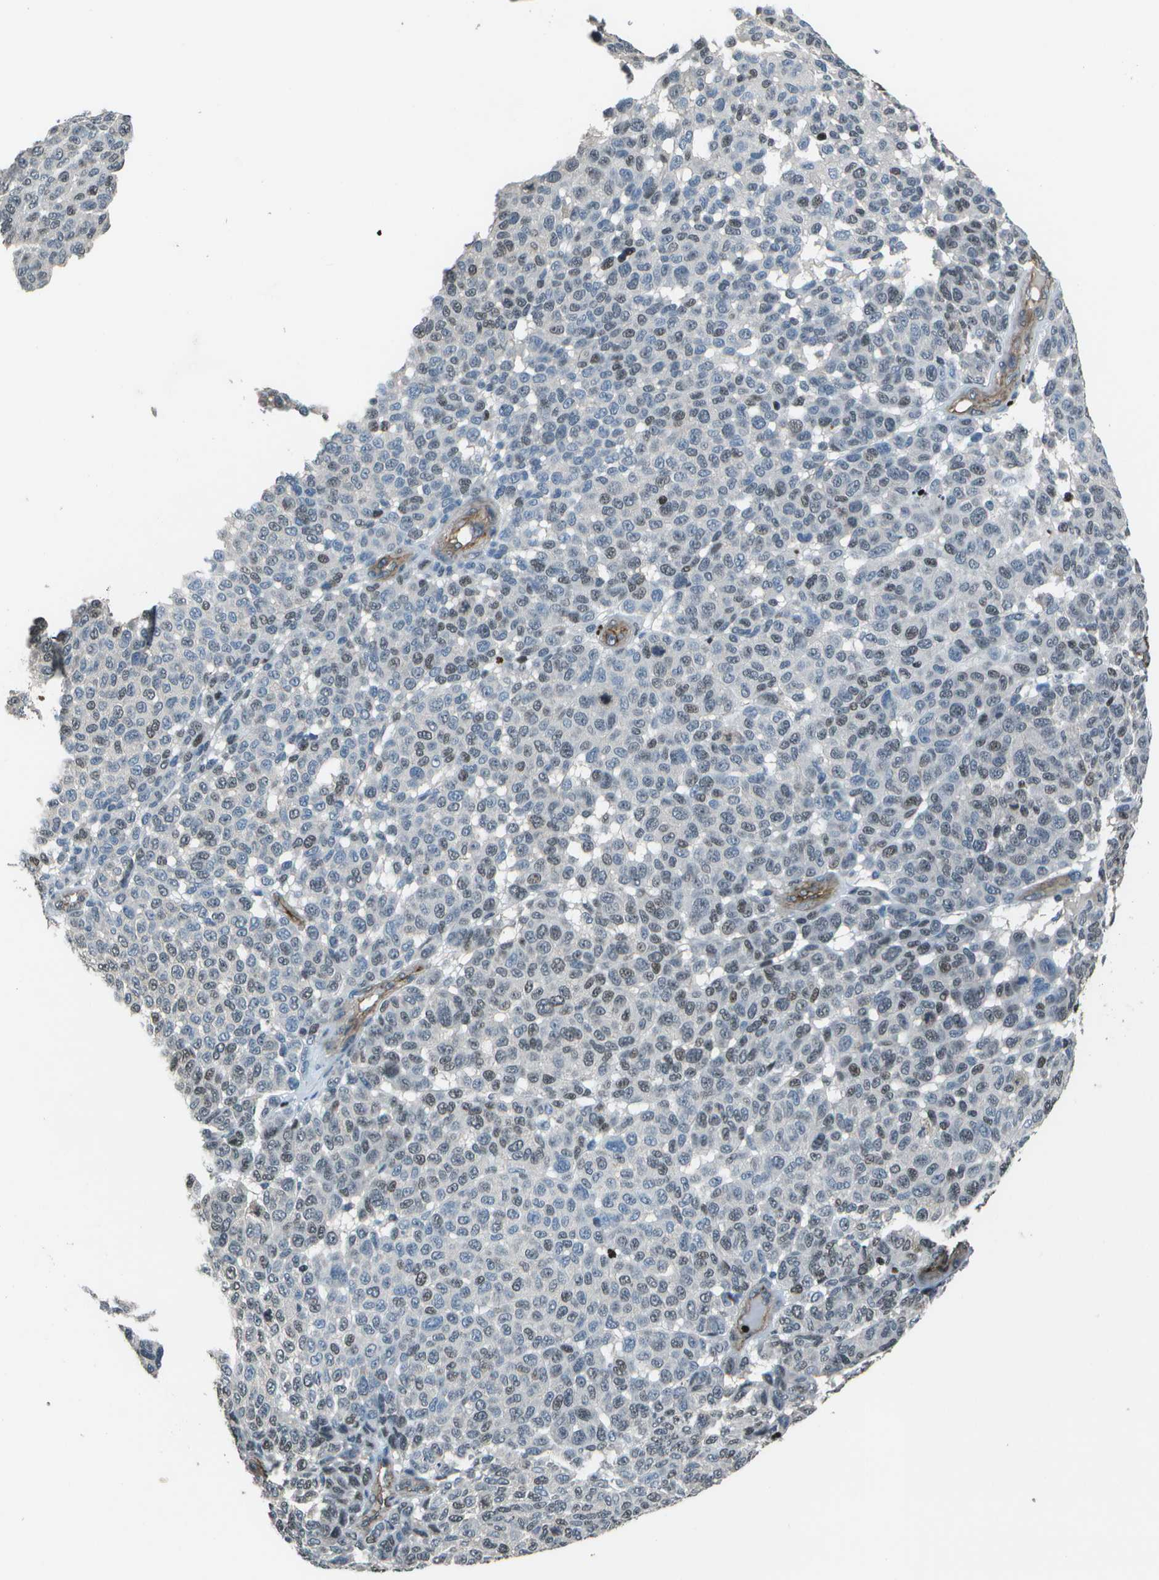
{"staining": {"intensity": "weak", "quantity": "25%-75%", "location": "nuclear"}, "tissue": "melanoma", "cell_type": "Tumor cells", "image_type": "cancer", "snomed": [{"axis": "morphology", "description": "Malignant melanoma, NOS"}, {"axis": "topography", "description": "Skin"}], "caption": "A high-resolution image shows immunohistochemistry (IHC) staining of malignant melanoma, which exhibits weak nuclear positivity in about 25%-75% of tumor cells.", "gene": "PDLIM1", "patient": {"sex": "male", "age": 59}}